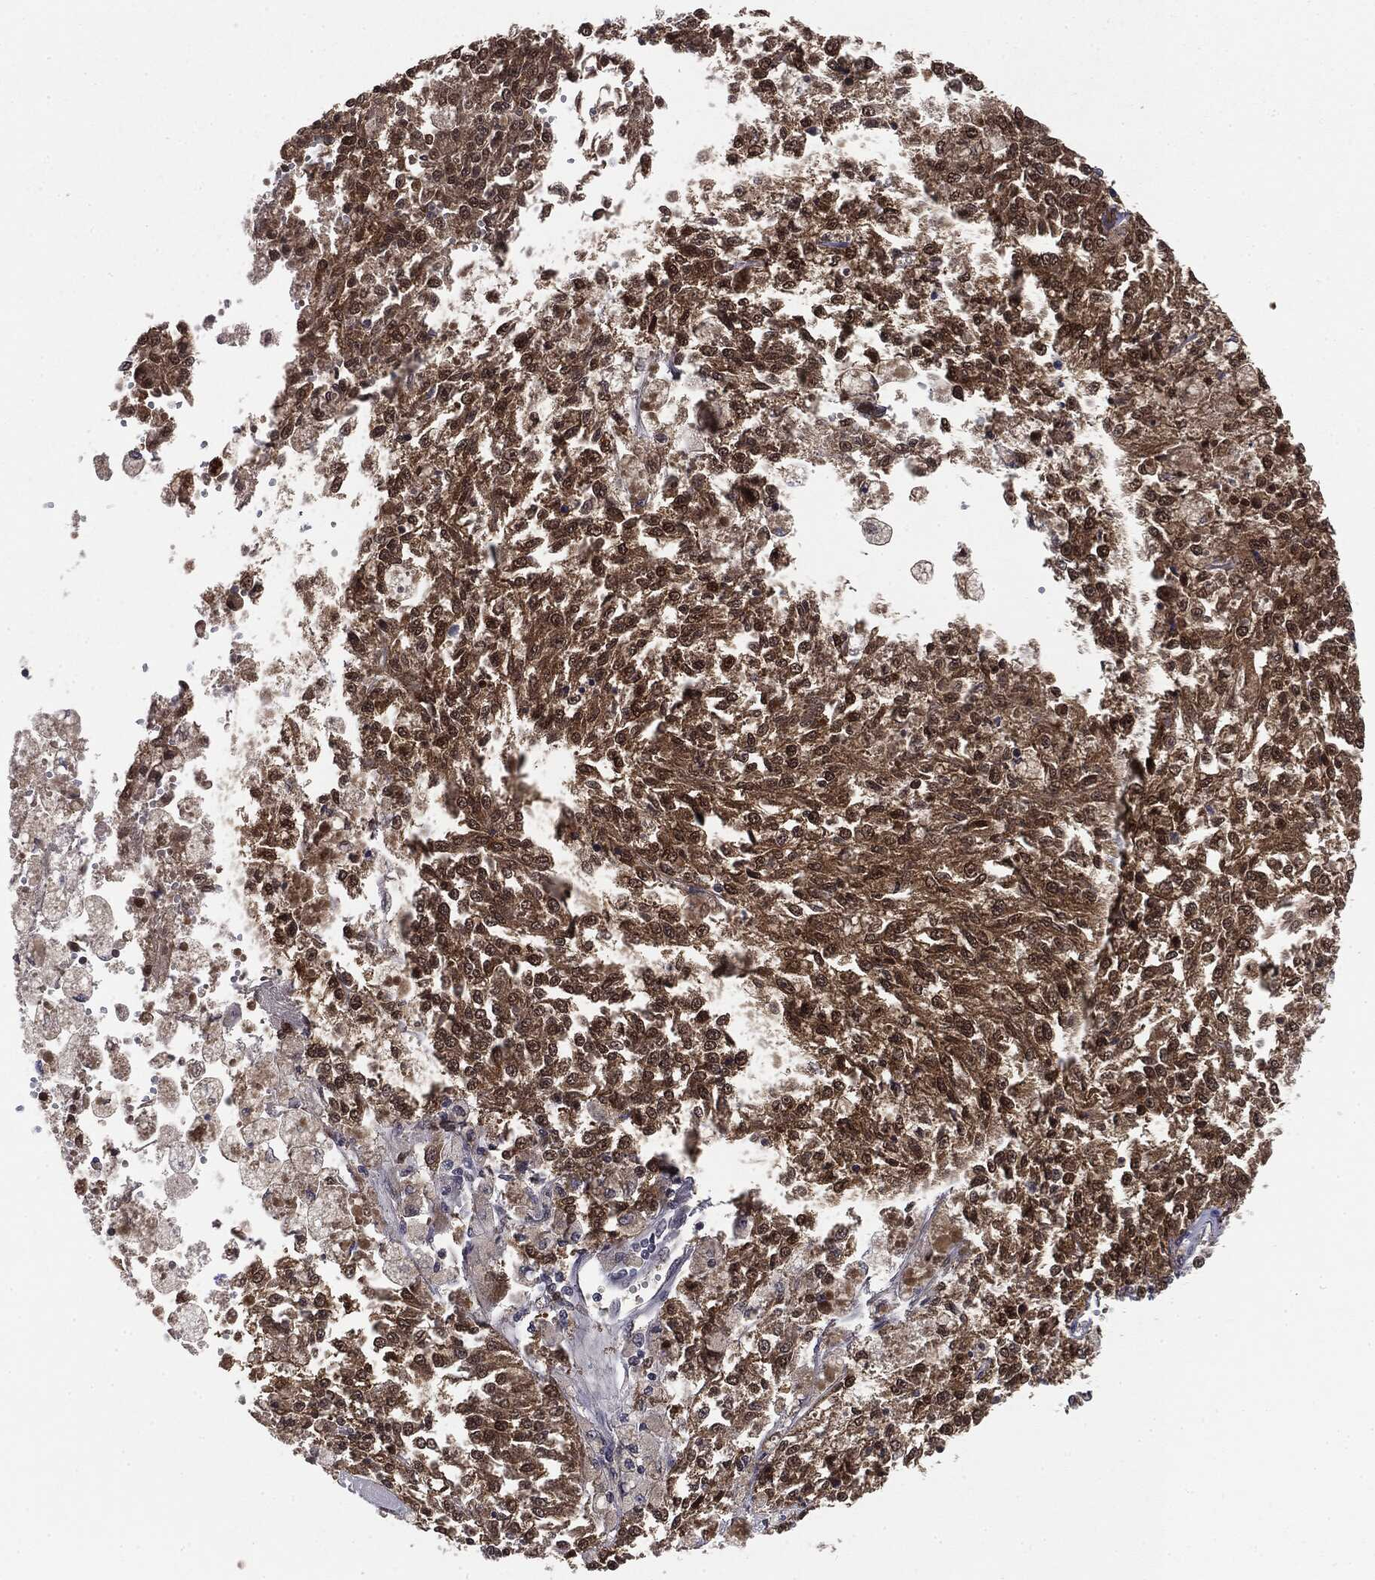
{"staining": {"intensity": "strong", "quantity": ">75%", "location": "cytoplasmic/membranous"}, "tissue": "melanoma", "cell_type": "Tumor cells", "image_type": "cancer", "snomed": [{"axis": "morphology", "description": "Malignant melanoma, Metastatic site"}, {"axis": "topography", "description": "Lymph node"}], "caption": "Human malignant melanoma (metastatic site) stained with a brown dye exhibits strong cytoplasmic/membranous positive staining in approximately >75% of tumor cells.", "gene": "KRT7", "patient": {"sex": "female", "age": 64}}